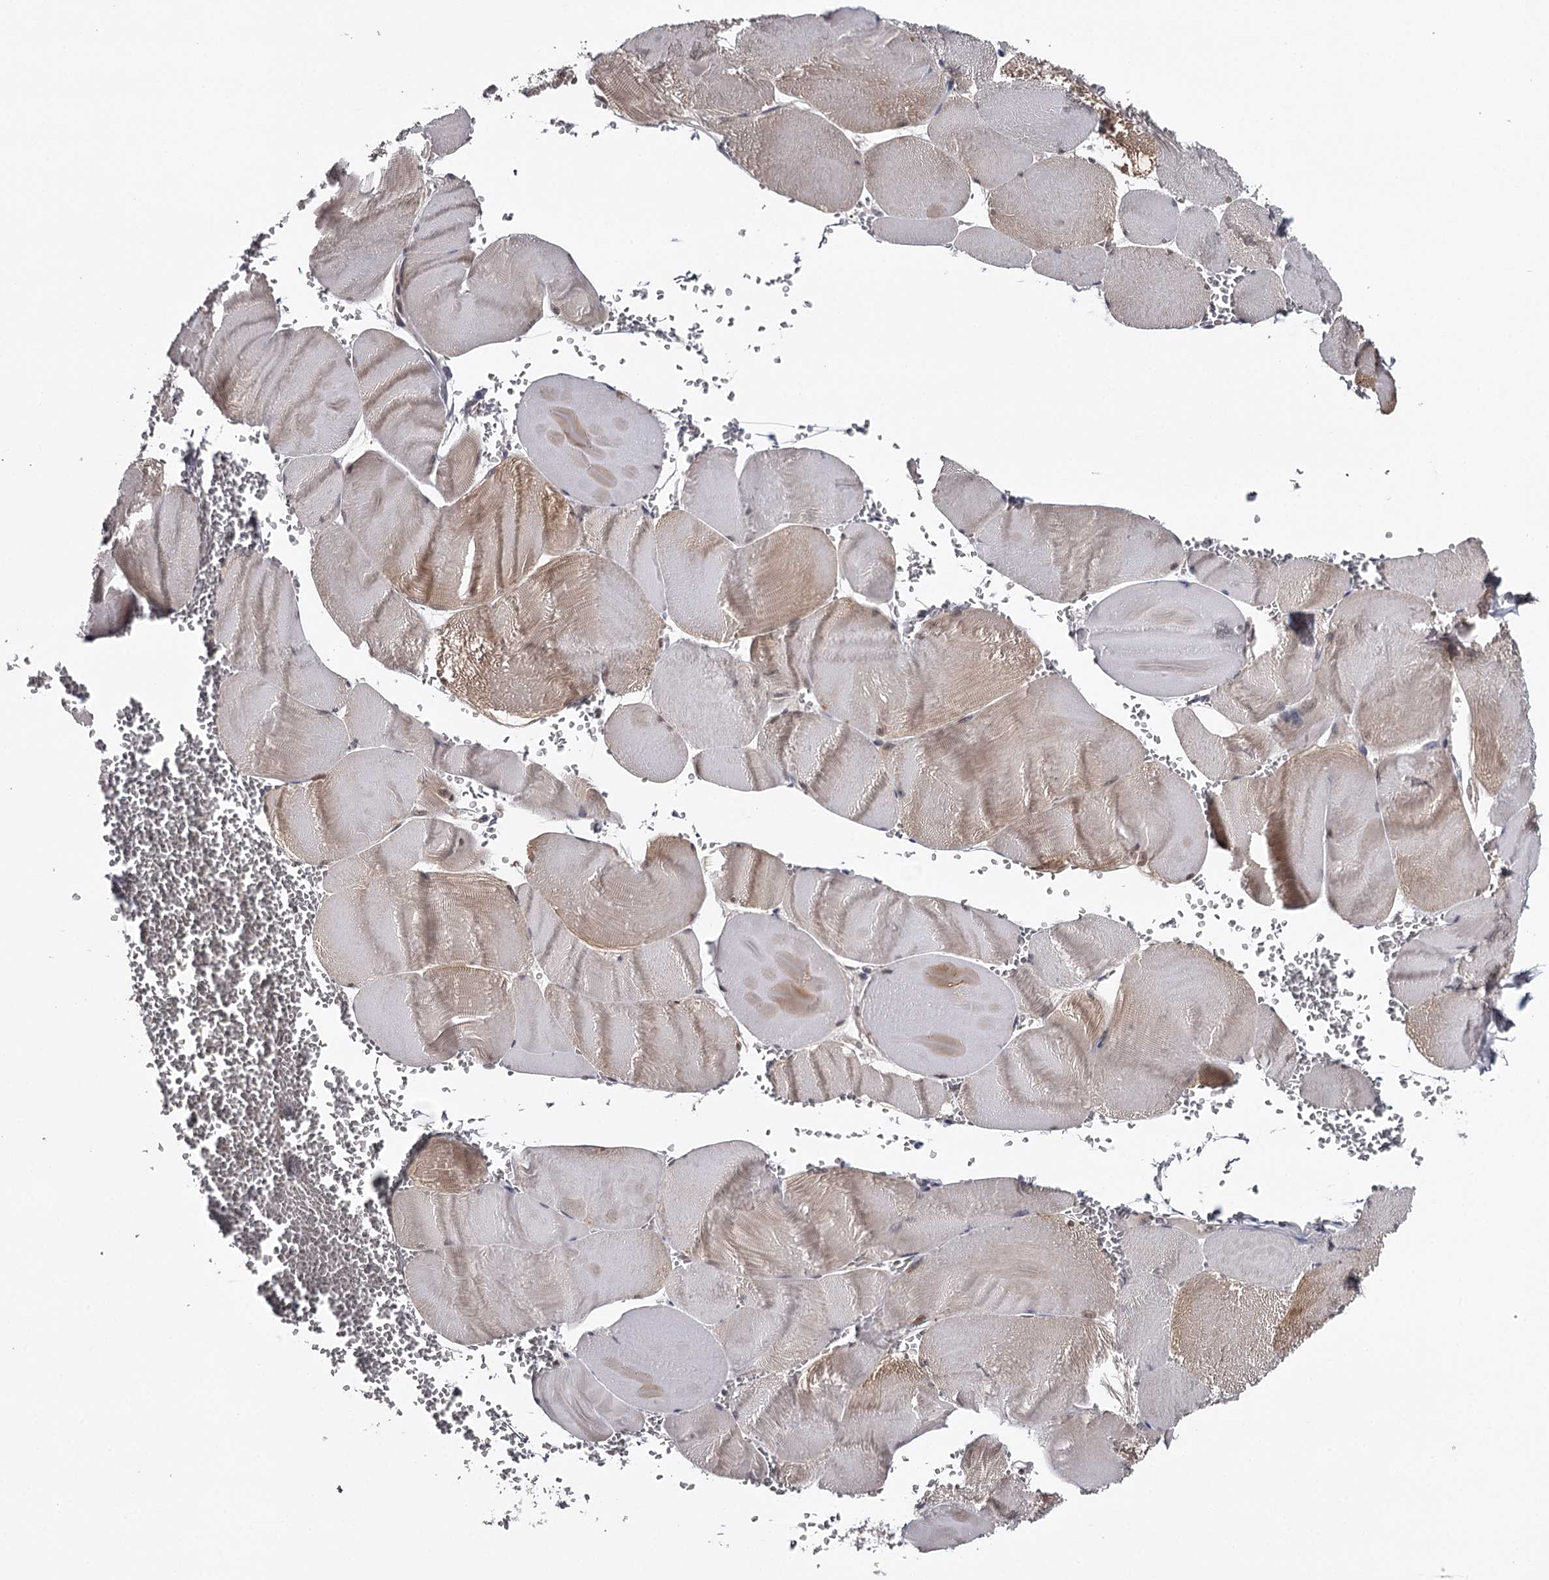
{"staining": {"intensity": "weak", "quantity": "<25%", "location": "cytoplasmic/membranous"}, "tissue": "skeletal muscle", "cell_type": "Myocytes", "image_type": "normal", "snomed": [{"axis": "morphology", "description": "Normal tissue, NOS"}, {"axis": "morphology", "description": "Basal cell carcinoma"}, {"axis": "topography", "description": "Skeletal muscle"}], "caption": "IHC histopathology image of benign skeletal muscle stained for a protein (brown), which reveals no staining in myocytes. (DAB immunohistochemistry visualized using brightfield microscopy, high magnification).", "gene": "GTSF1", "patient": {"sex": "female", "age": 64}}